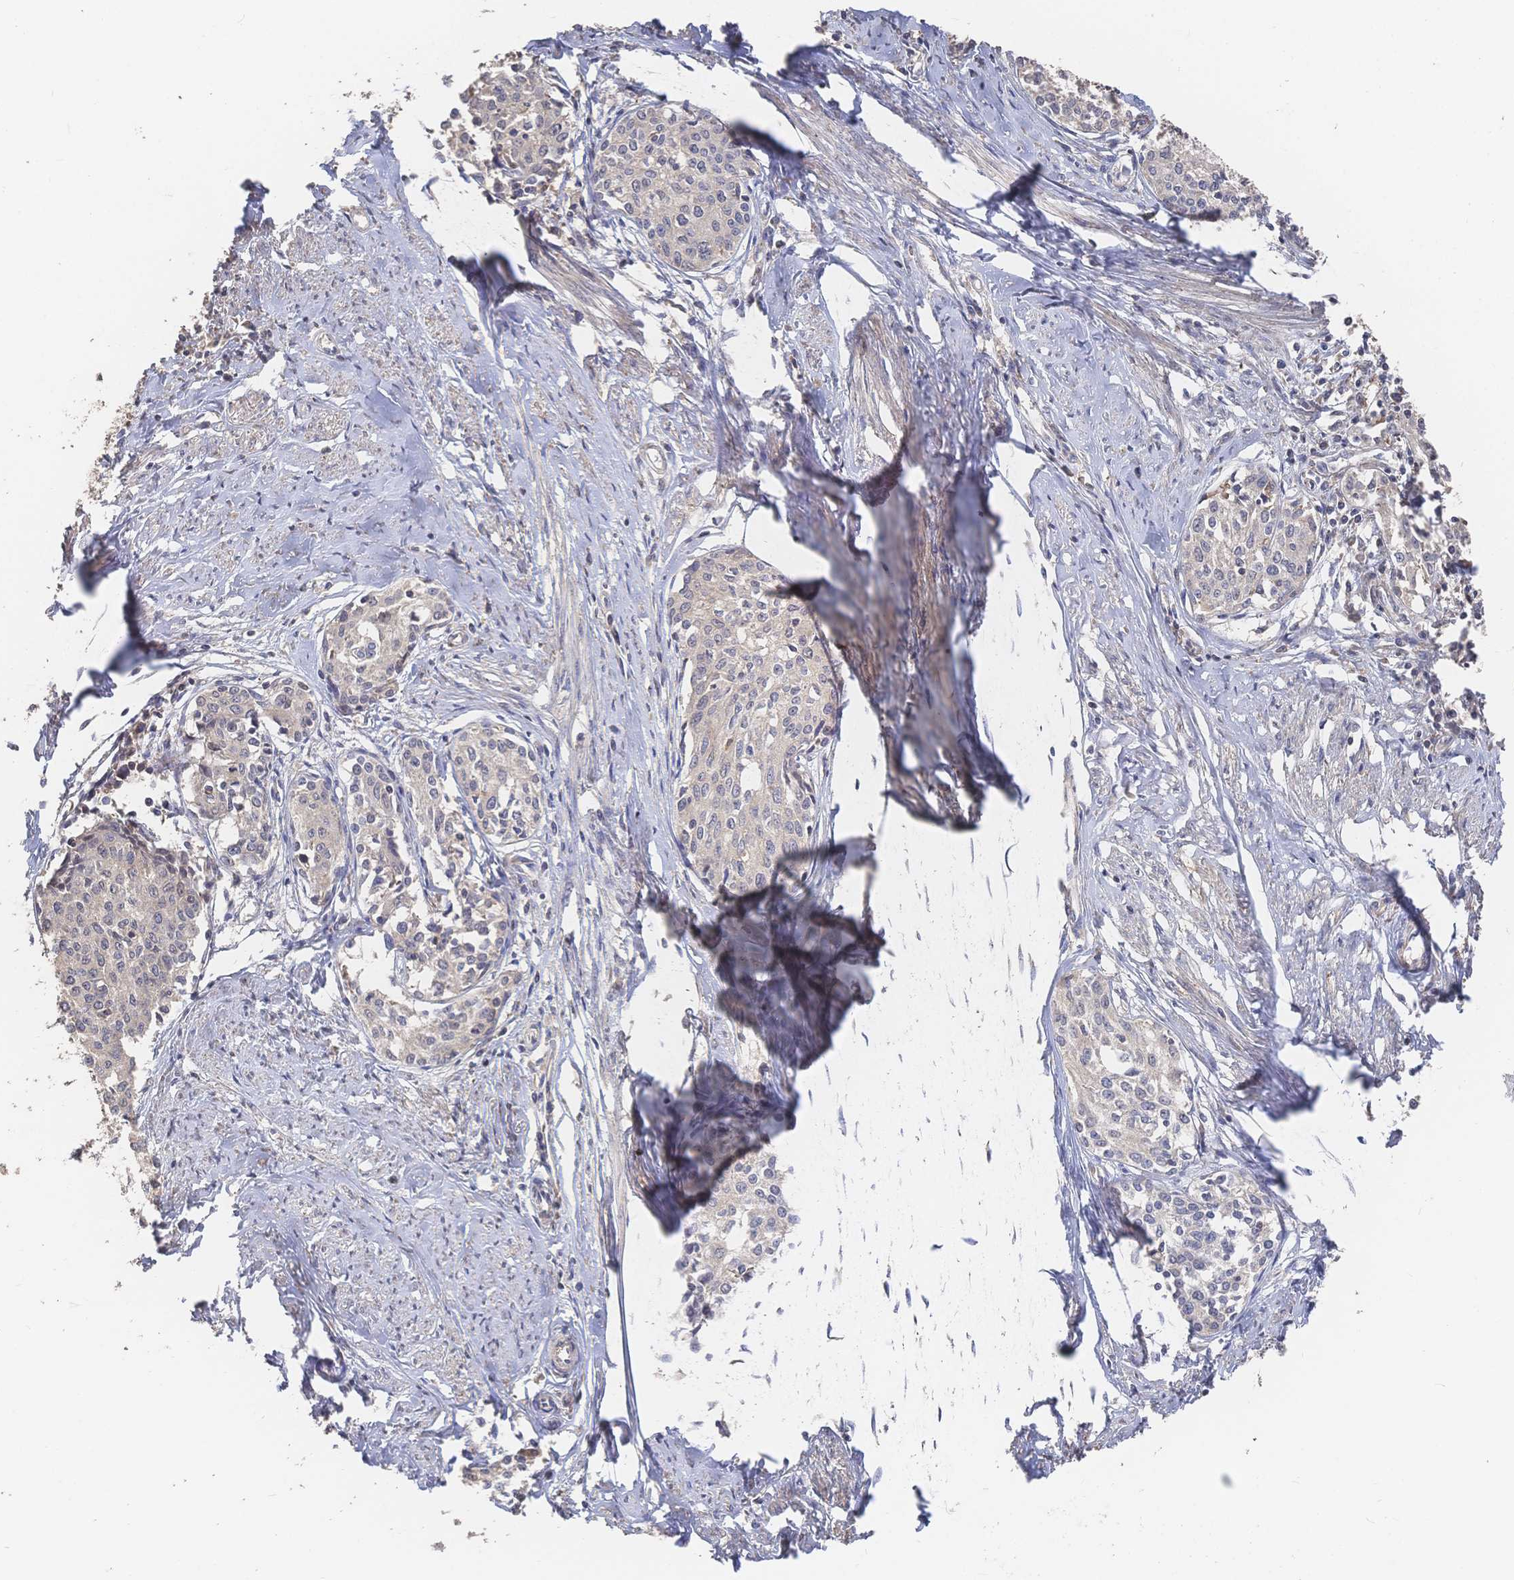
{"staining": {"intensity": "negative", "quantity": "none", "location": "none"}, "tissue": "cervical cancer", "cell_type": "Tumor cells", "image_type": "cancer", "snomed": [{"axis": "morphology", "description": "Squamous cell carcinoma, NOS"}, {"axis": "morphology", "description": "Adenocarcinoma, NOS"}, {"axis": "topography", "description": "Cervix"}], "caption": "High power microscopy micrograph of an immunohistochemistry photomicrograph of cervical cancer (squamous cell carcinoma), revealing no significant staining in tumor cells. (Immunohistochemistry (ihc), brightfield microscopy, high magnification).", "gene": "DNAJA4", "patient": {"sex": "female", "age": 52}}